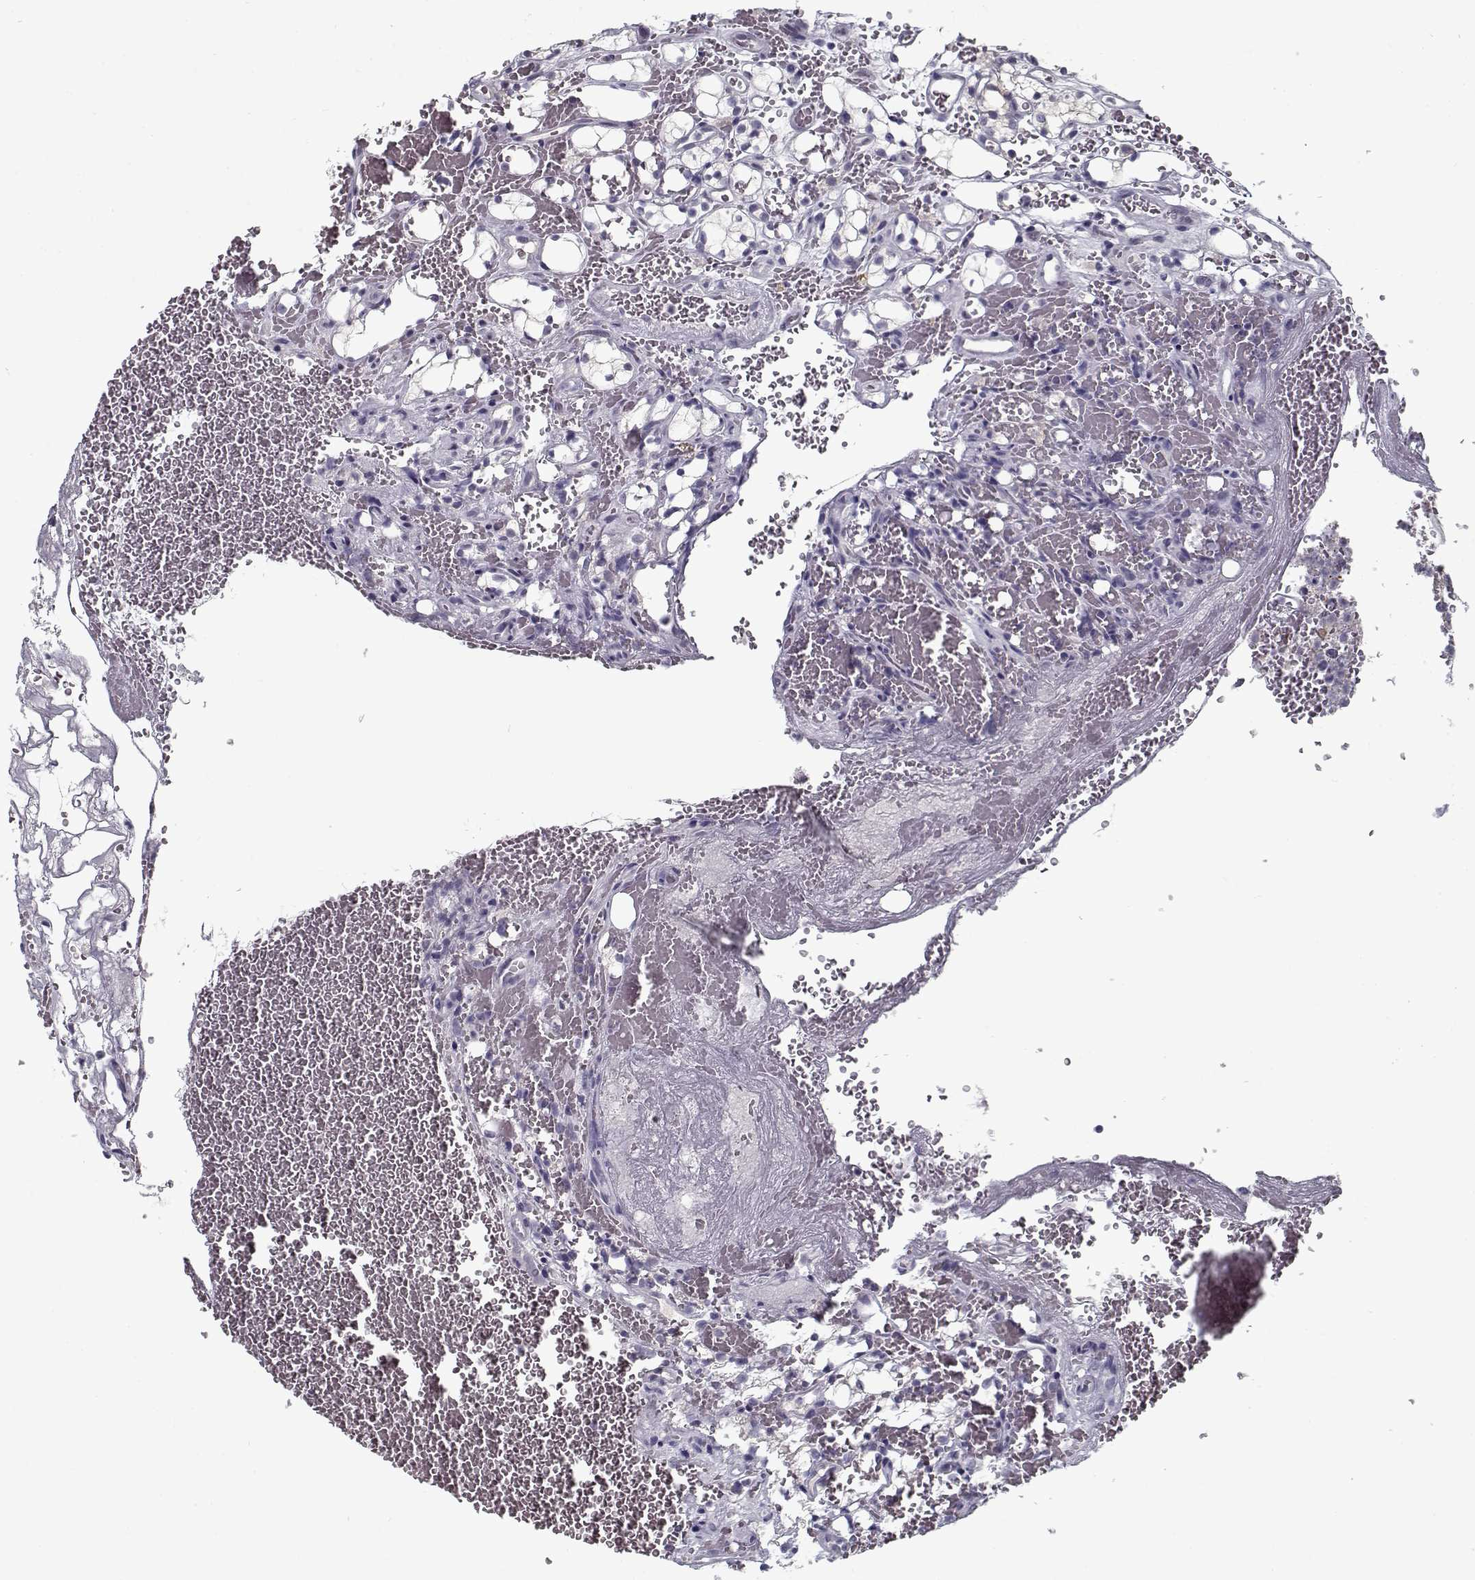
{"staining": {"intensity": "negative", "quantity": "none", "location": "none"}, "tissue": "renal cancer", "cell_type": "Tumor cells", "image_type": "cancer", "snomed": [{"axis": "morphology", "description": "Adenocarcinoma, NOS"}, {"axis": "topography", "description": "Kidney"}], "caption": "An immunohistochemistry (IHC) micrograph of renal cancer is shown. There is no staining in tumor cells of renal cancer.", "gene": "SPACA9", "patient": {"sex": "female", "age": 69}}